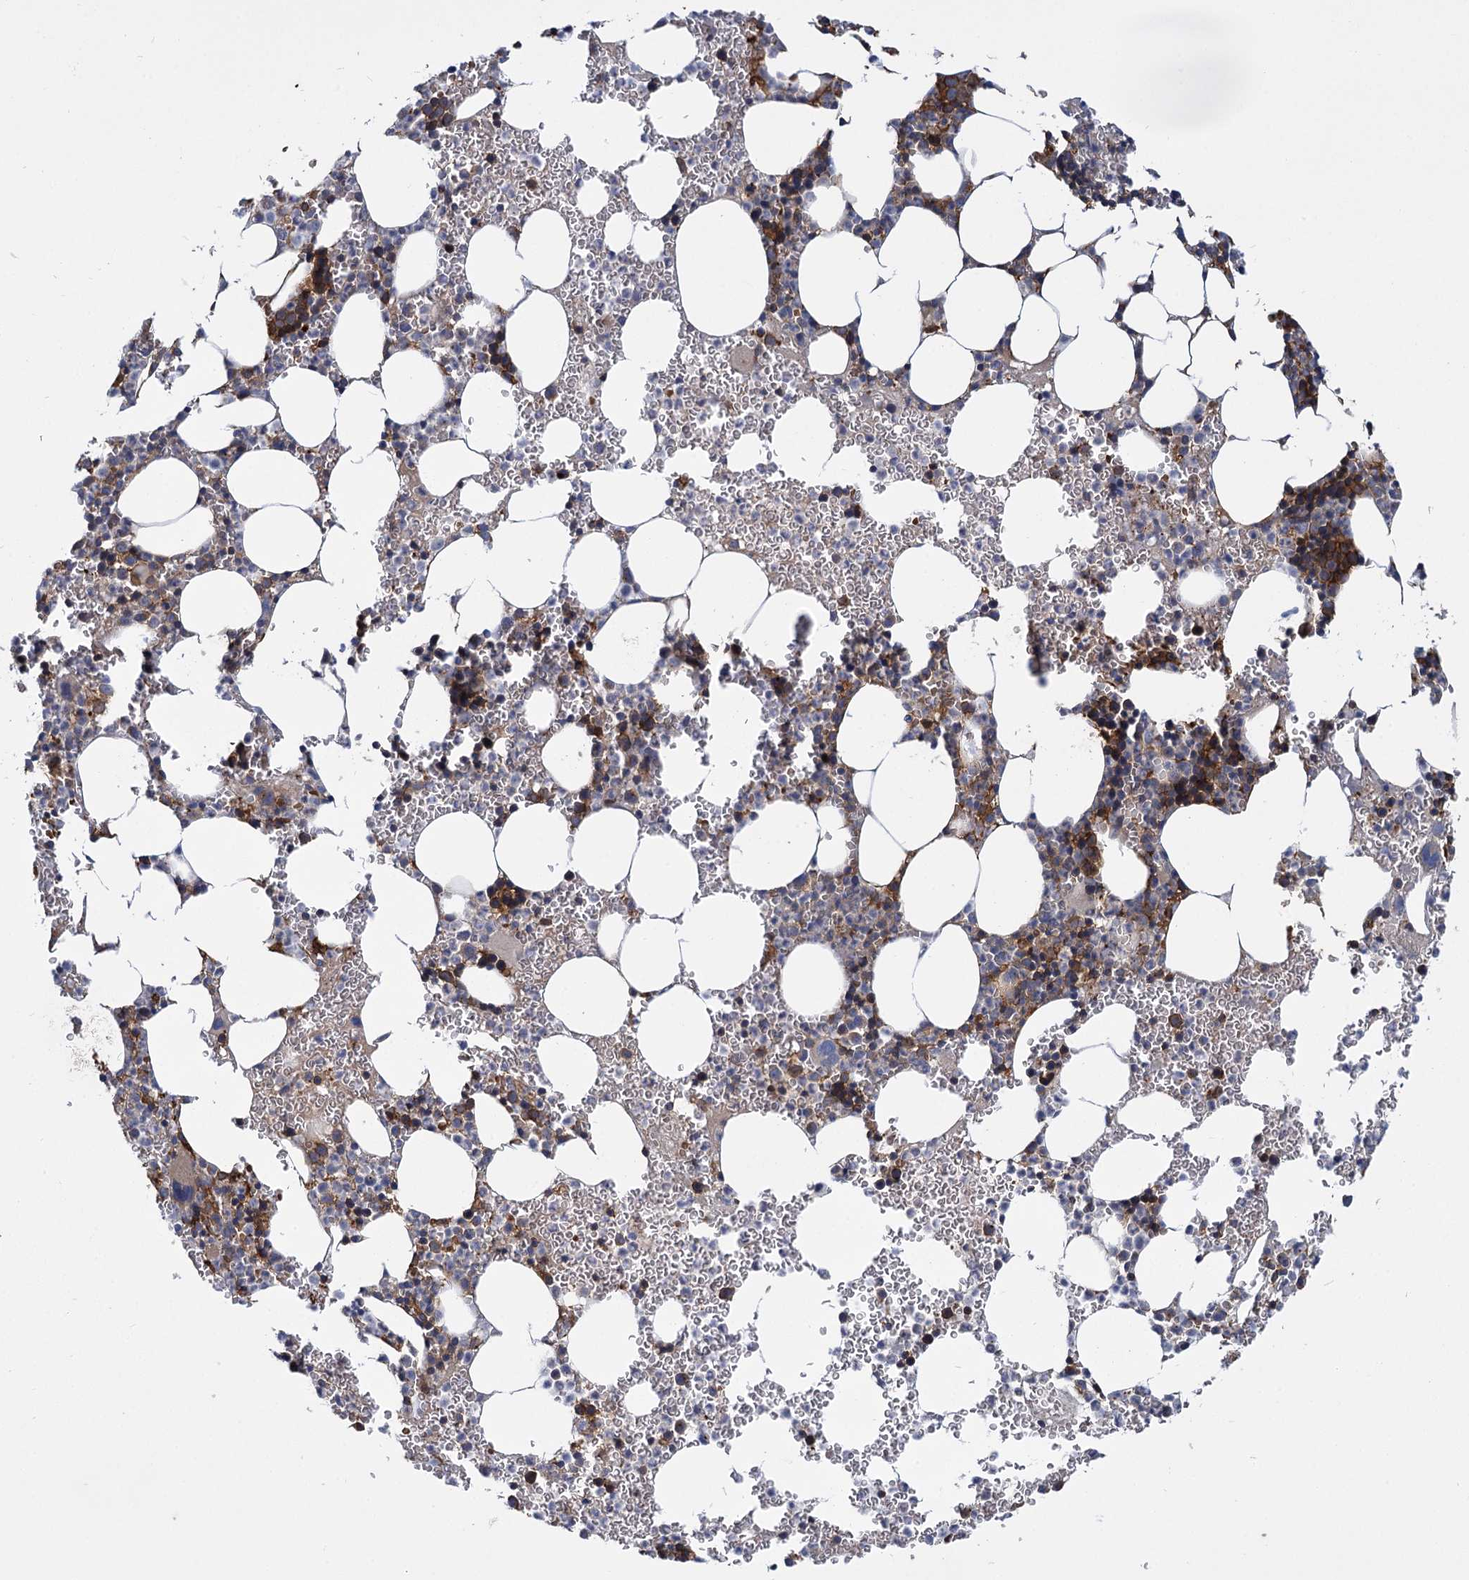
{"staining": {"intensity": "moderate", "quantity": "25%-75%", "location": "cytoplasmic/membranous"}, "tissue": "bone marrow", "cell_type": "Hematopoietic cells", "image_type": "normal", "snomed": [{"axis": "morphology", "description": "Normal tissue, NOS"}, {"axis": "topography", "description": "Bone marrow"}], "caption": "This photomicrograph shows normal bone marrow stained with IHC to label a protein in brown. The cytoplasmic/membranous of hematopoietic cells show moderate positivity for the protein. Nuclei are counter-stained blue.", "gene": "GCLC", "patient": {"sex": "female", "age": 78}}